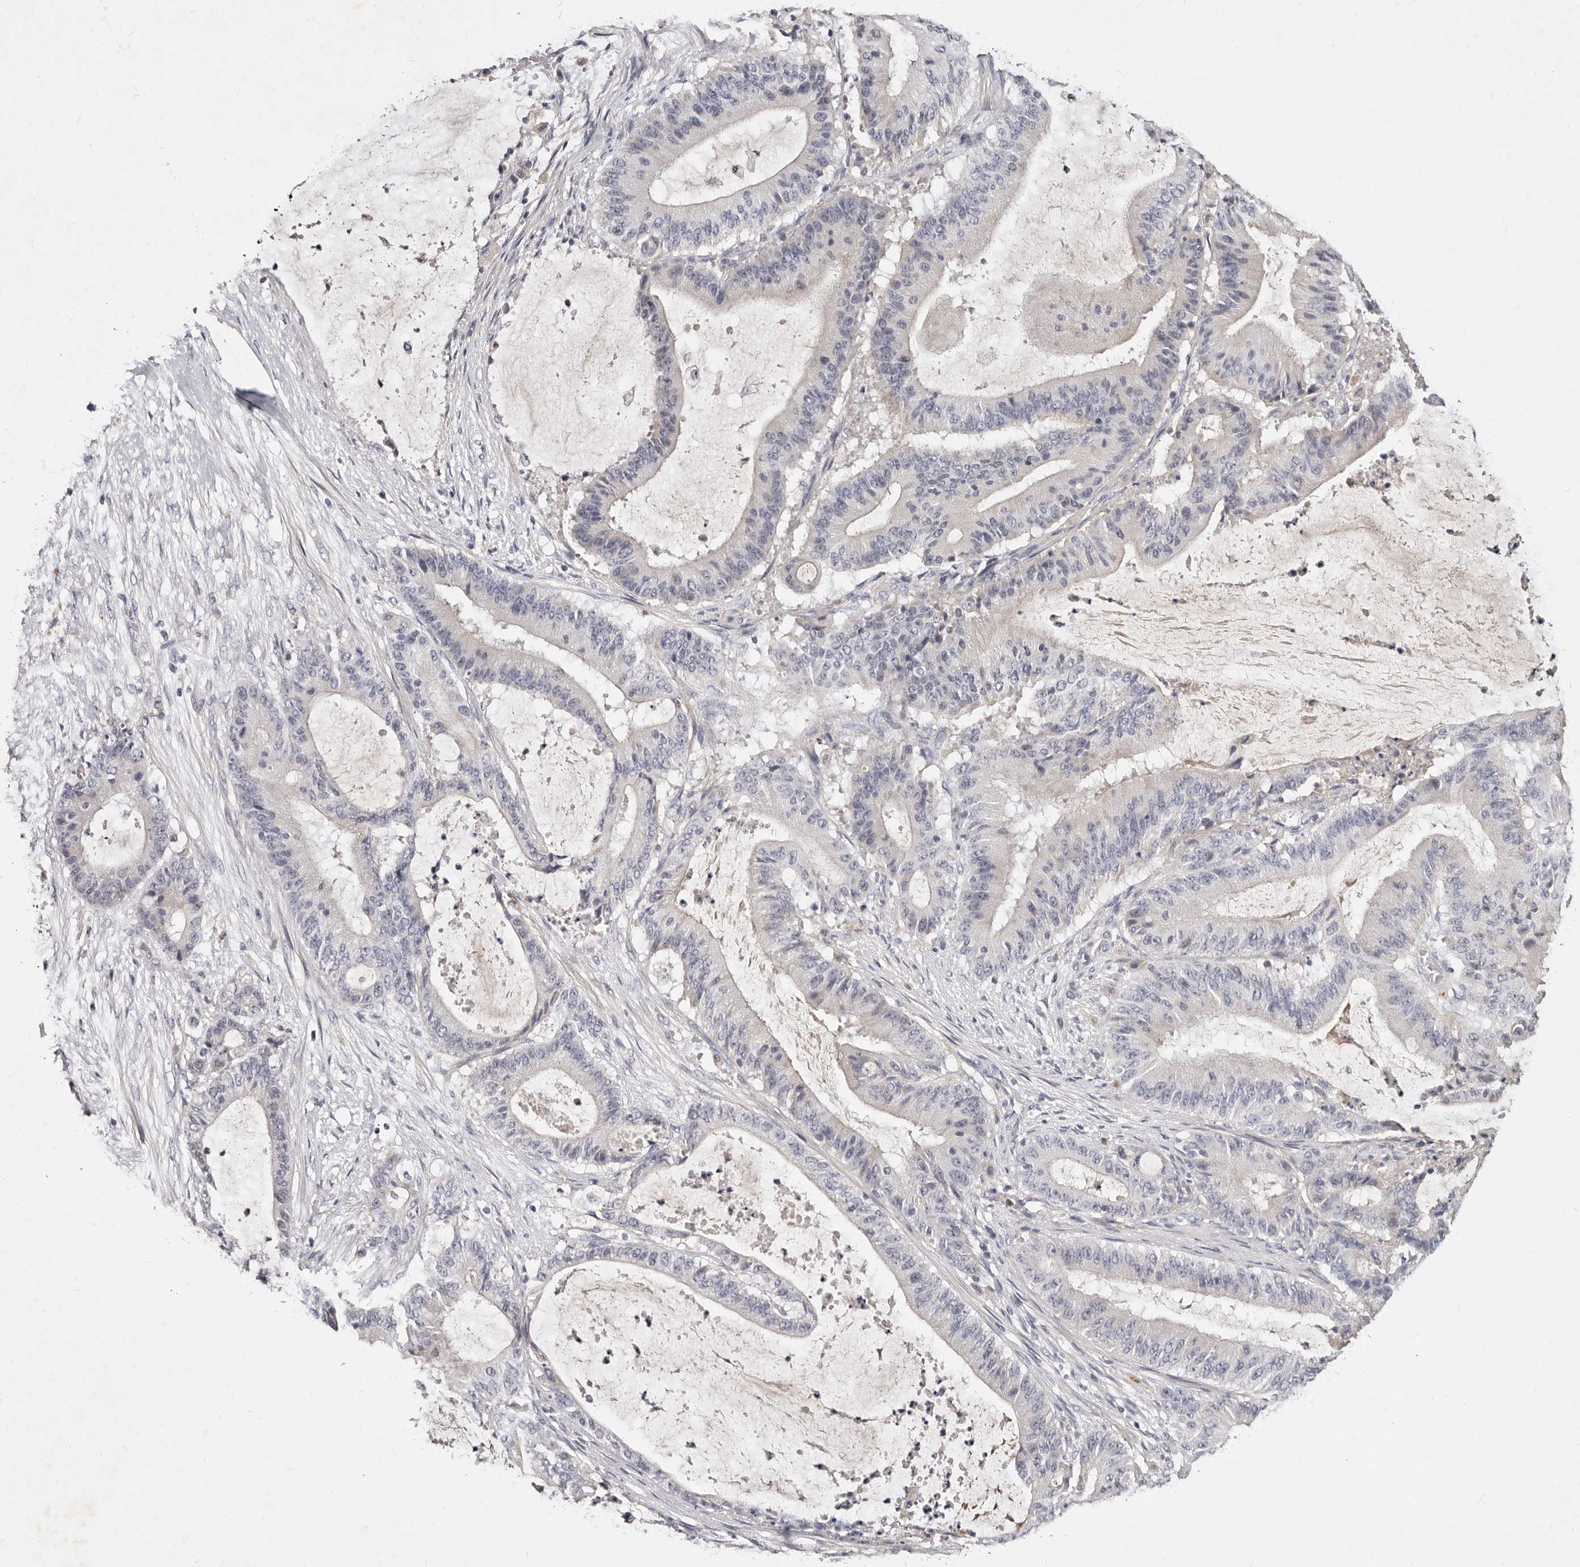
{"staining": {"intensity": "negative", "quantity": "none", "location": "none"}, "tissue": "liver cancer", "cell_type": "Tumor cells", "image_type": "cancer", "snomed": [{"axis": "morphology", "description": "Normal tissue, NOS"}, {"axis": "morphology", "description": "Cholangiocarcinoma"}, {"axis": "topography", "description": "Liver"}, {"axis": "topography", "description": "Peripheral nerve tissue"}], "caption": "DAB immunohistochemical staining of liver cholangiocarcinoma shows no significant expression in tumor cells.", "gene": "MRPS33", "patient": {"sex": "female", "age": 73}}